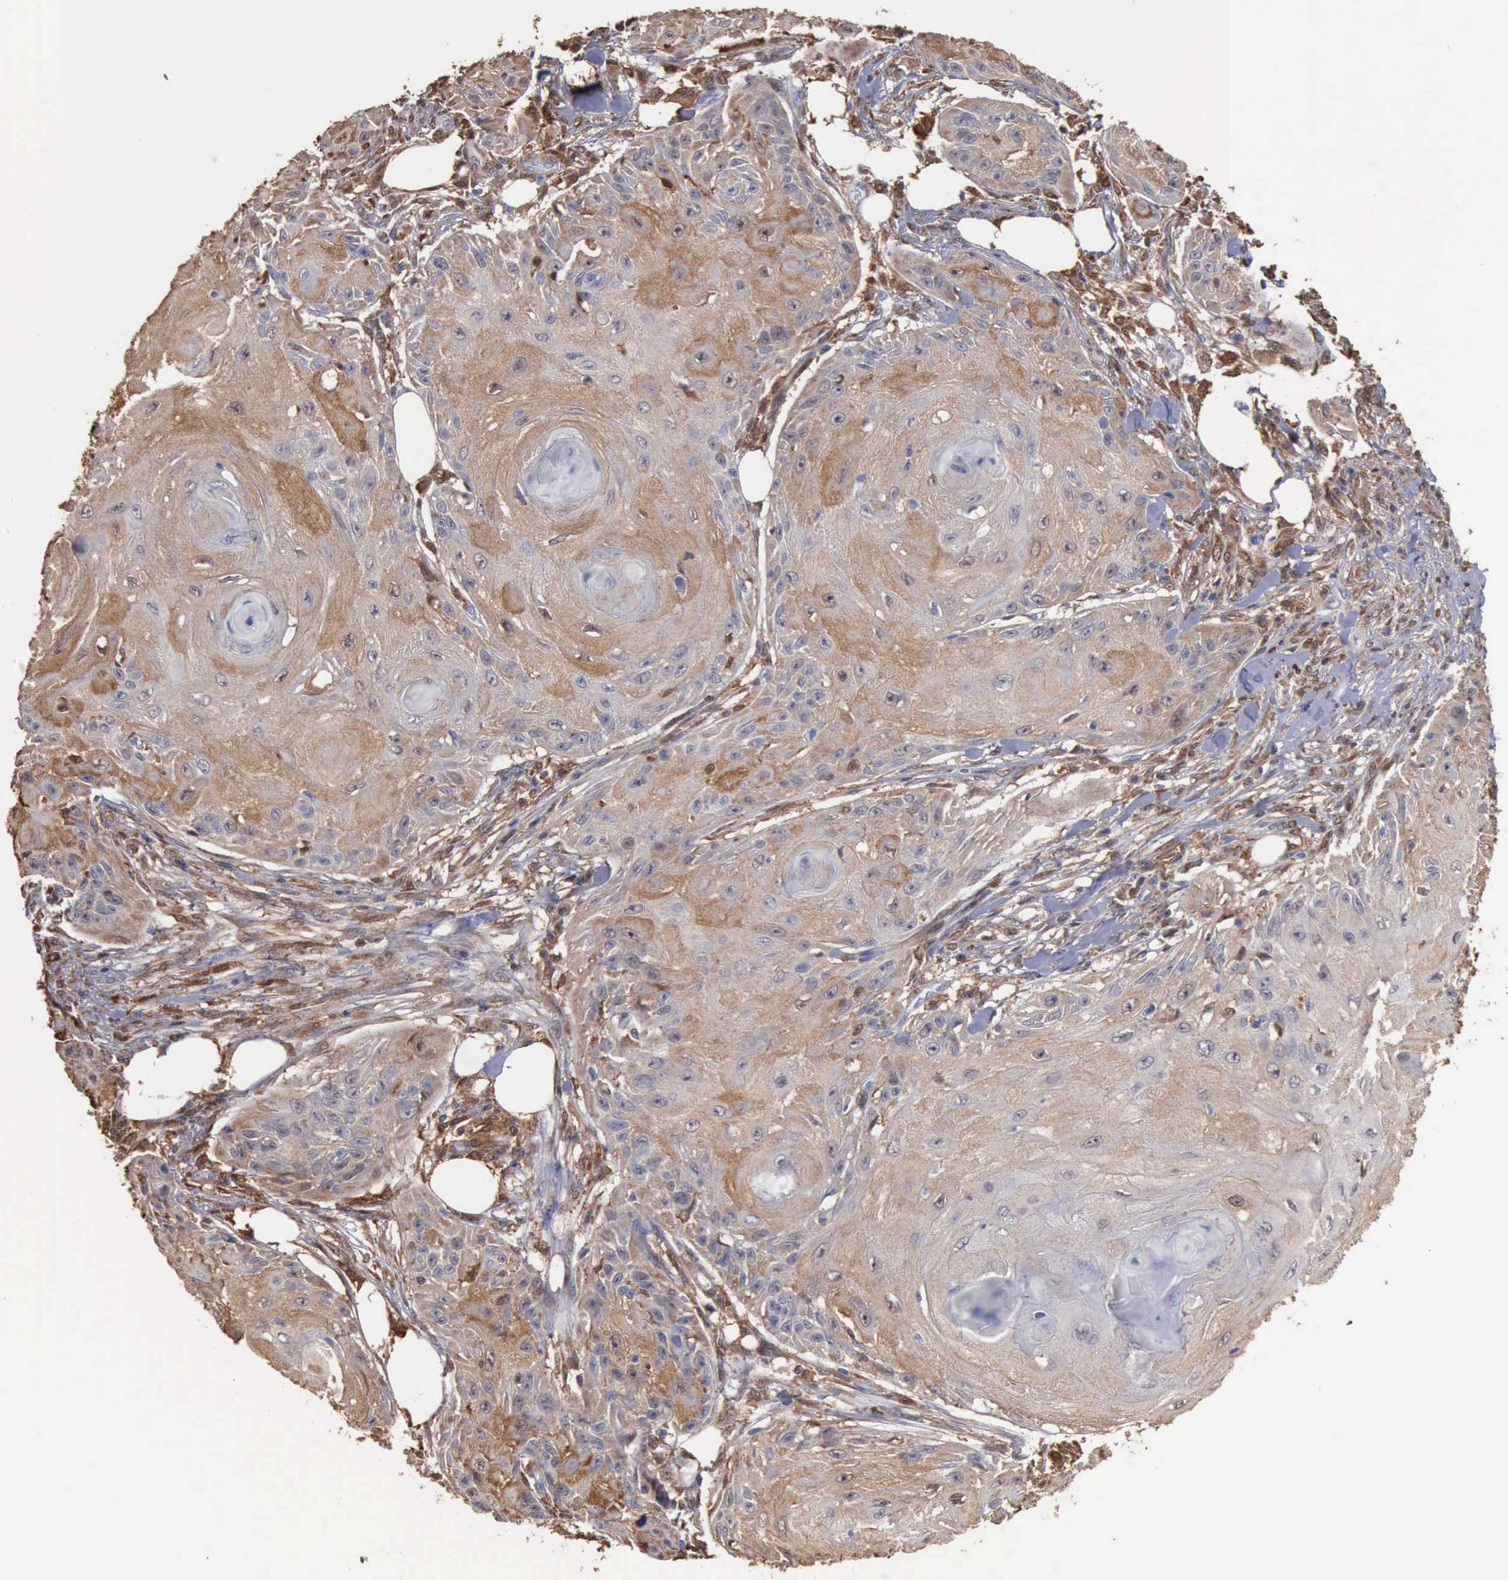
{"staining": {"intensity": "weak", "quantity": "<25%", "location": "cytoplasmic/membranous"}, "tissue": "skin cancer", "cell_type": "Tumor cells", "image_type": "cancer", "snomed": [{"axis": "morphology", "description": "Squamous cell carcinoma, NOS"}, {"axis": "topography", "description": "Skin"}], "caption": "A high-resolution histopathology image shows immunohistochemistry staining of skin cancer, which demonstrates no significant expression in tumor cells.", "gene": "STAT1", "patient": {"sex": "female", "age": 88}}